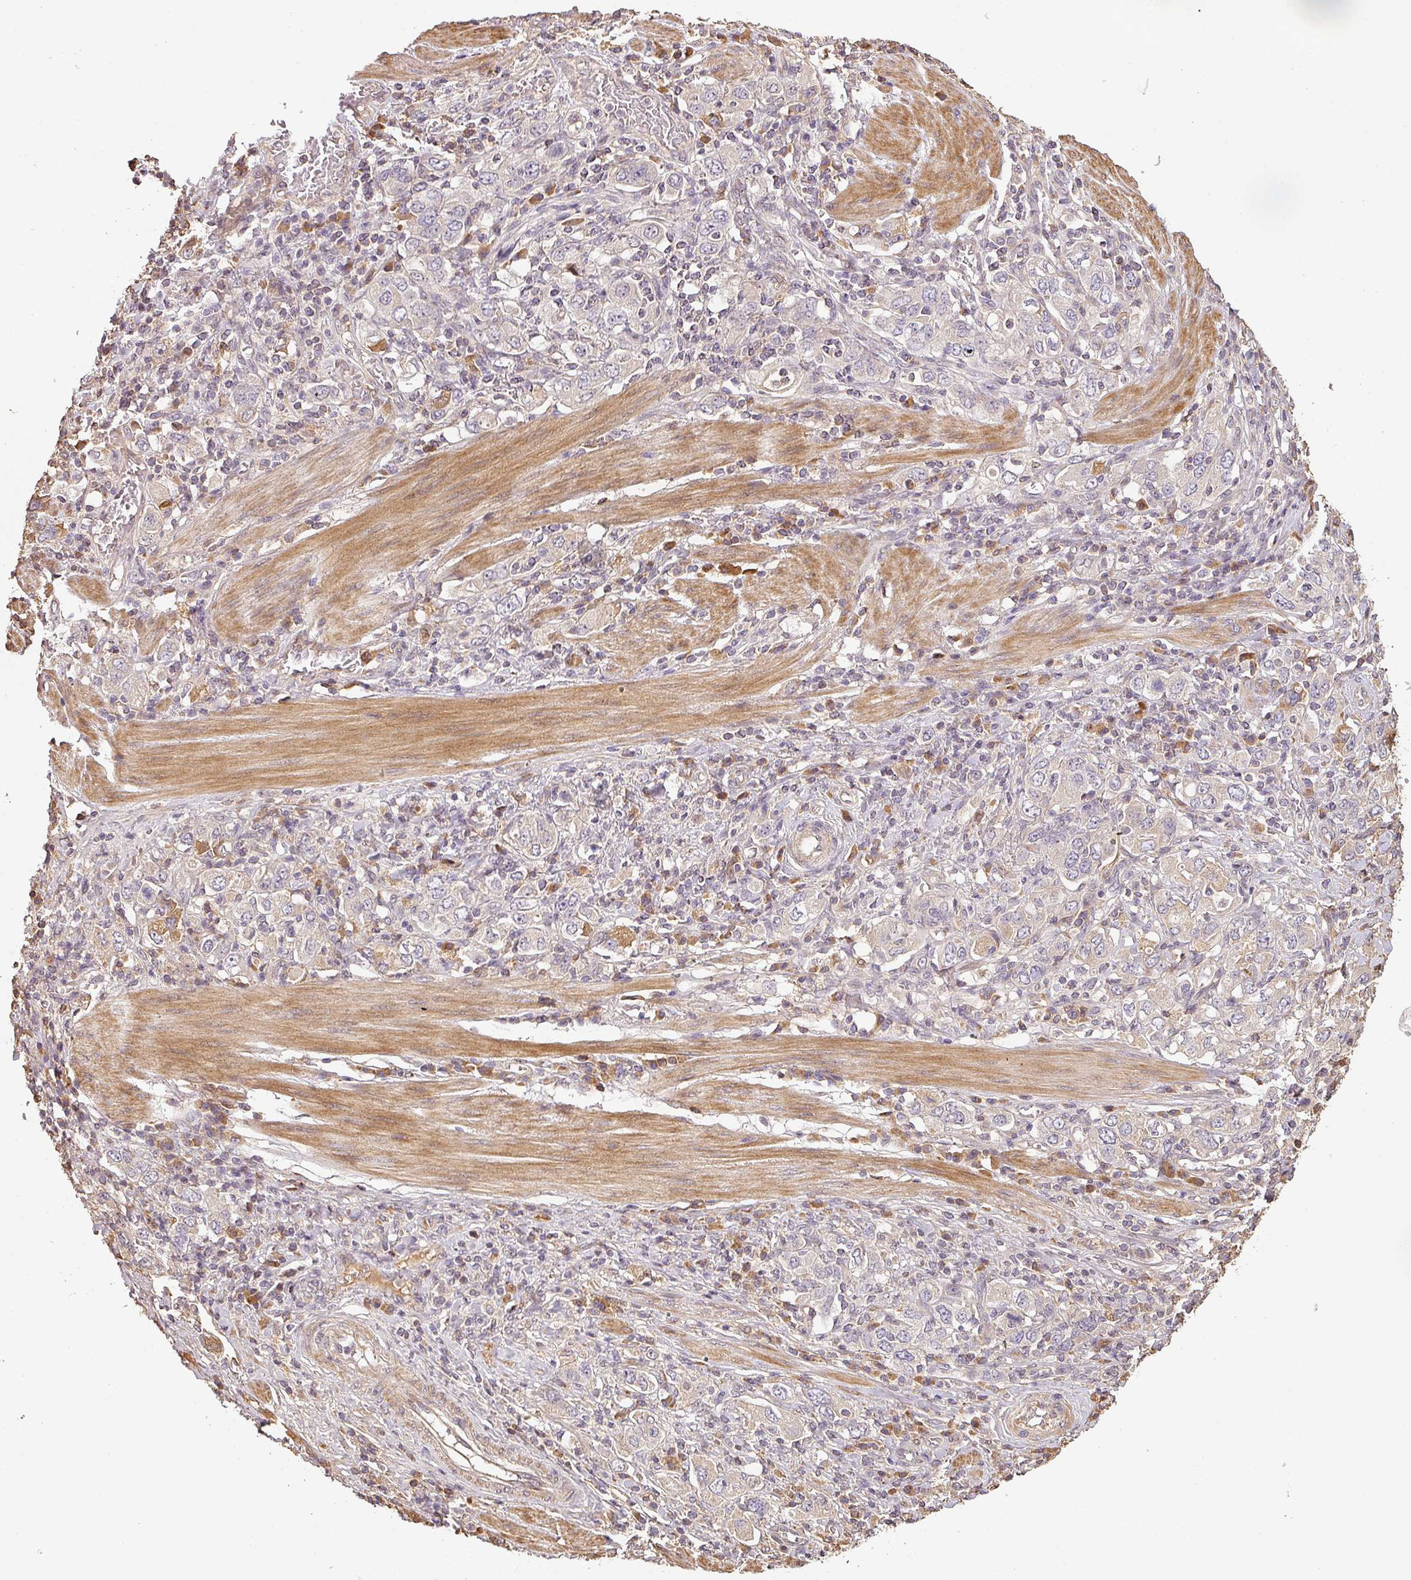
{"staining": {"intensity": "negative", "quantity": "none", "location": "none"}, "tissue": "stomach cancer", "cell_type": "Tumor cells", "image_type": "cancer", "snomed": [{"axis": "morphology", "description": "Adenocarcinoma, NOS"}, {"axis": "topography", "description": "Stomach, upper"}, {"axis": "topography", "description": "Stomach"}], "caption": "This is an IHC histopathology image of human stomach adenocarcinoma. There is no expression in tumor cells.", "gene": "BPIFB3", "patient": {"sex": "male", "age": 62}}